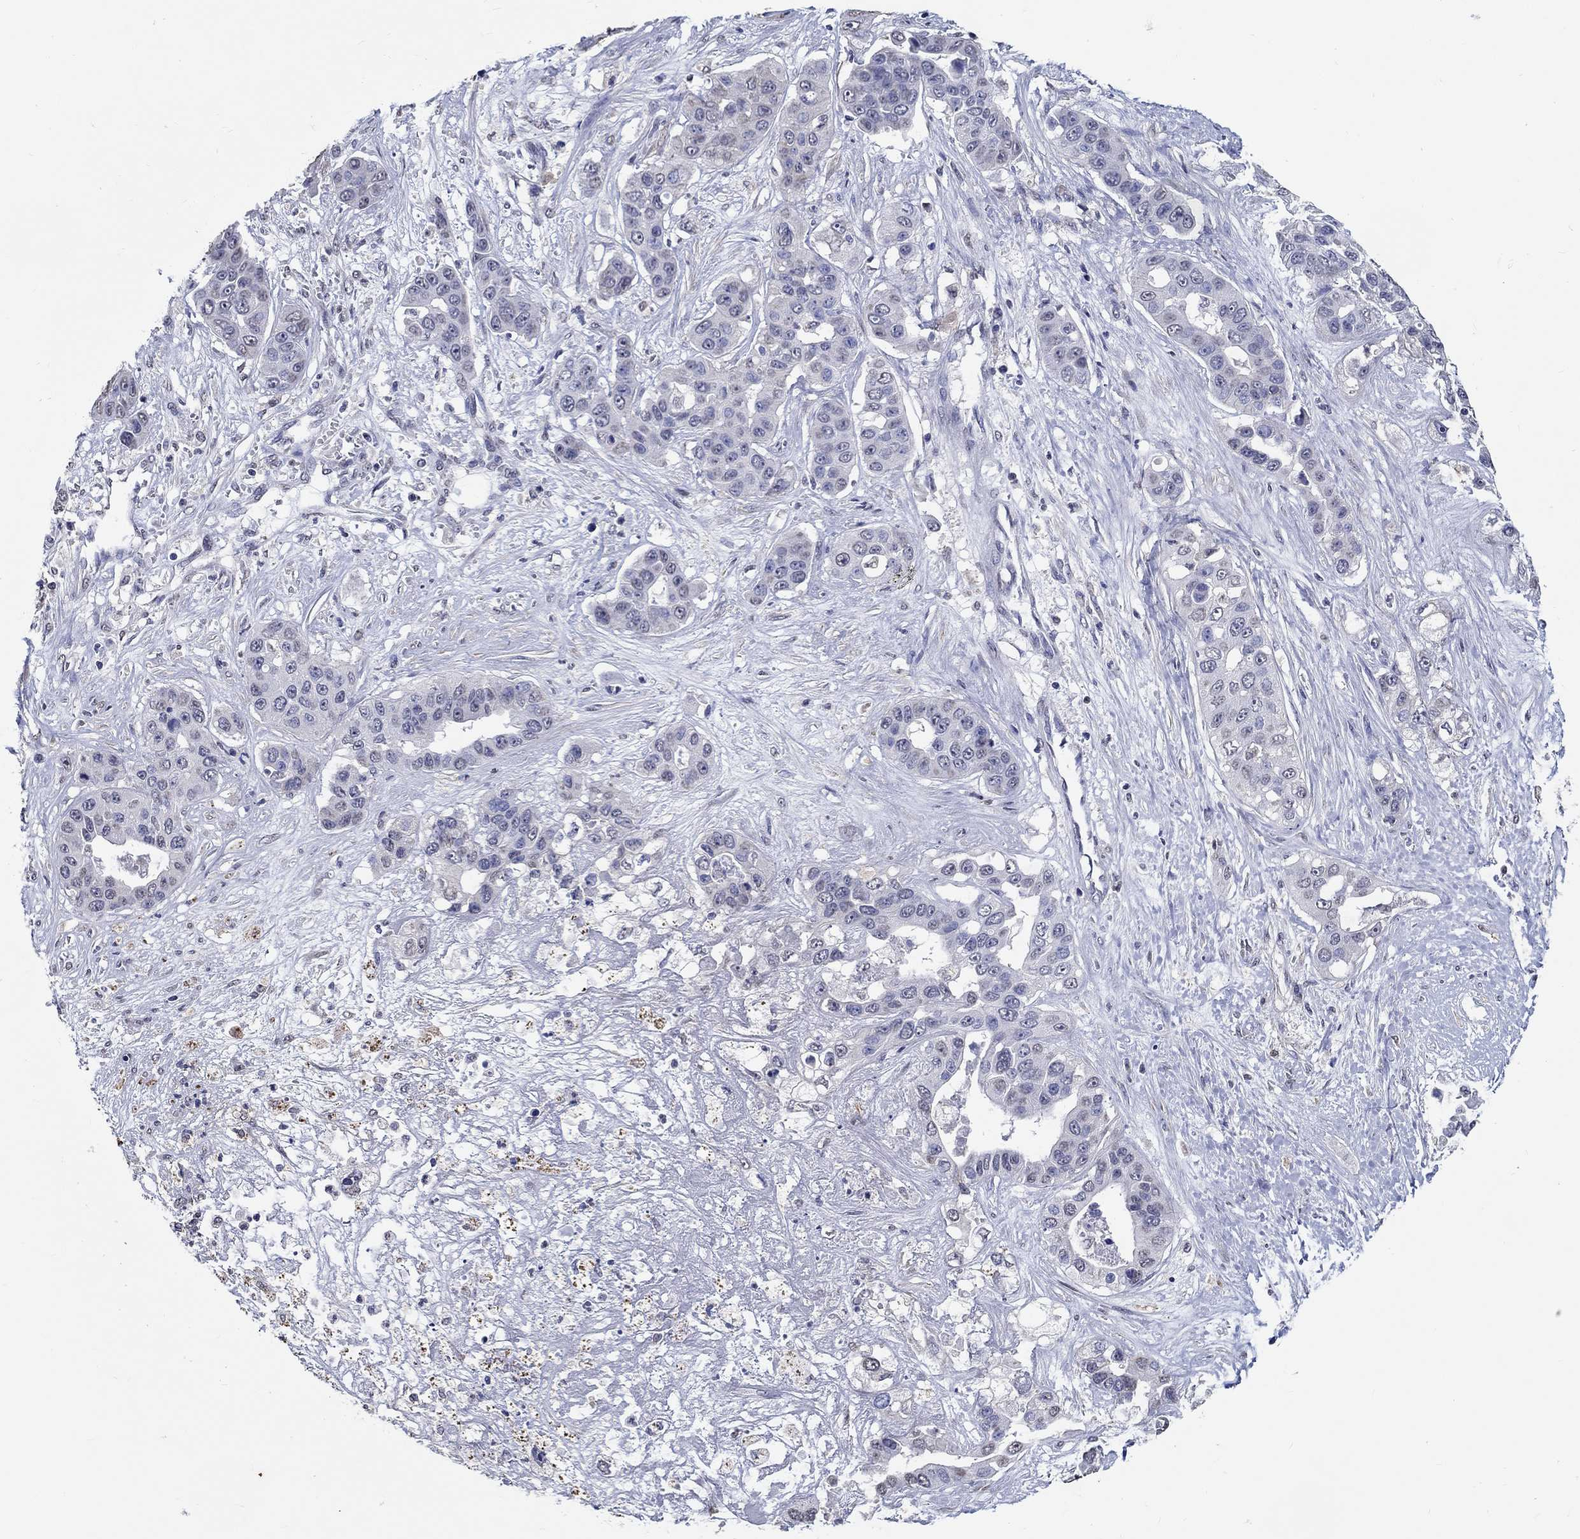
{"staining": {"intensity": "negative", "quantity": "none", "location": "none"}, "tissue": "liver cancer", "cell_type": "Tumor cells", "image_type": "cancer", "snomed": [{"axis": "morphology", "description": "Cholangiocarcinoma"}, {"axis": "topography", "description": "Liver"}], "caption": "DAB immunohistochemical staining of human liver cholangiocarcinoma exhibits no significant positivity in tumor cells.", "gene": "PDE1B", "patient": {"sex": "female", "age": 52}}